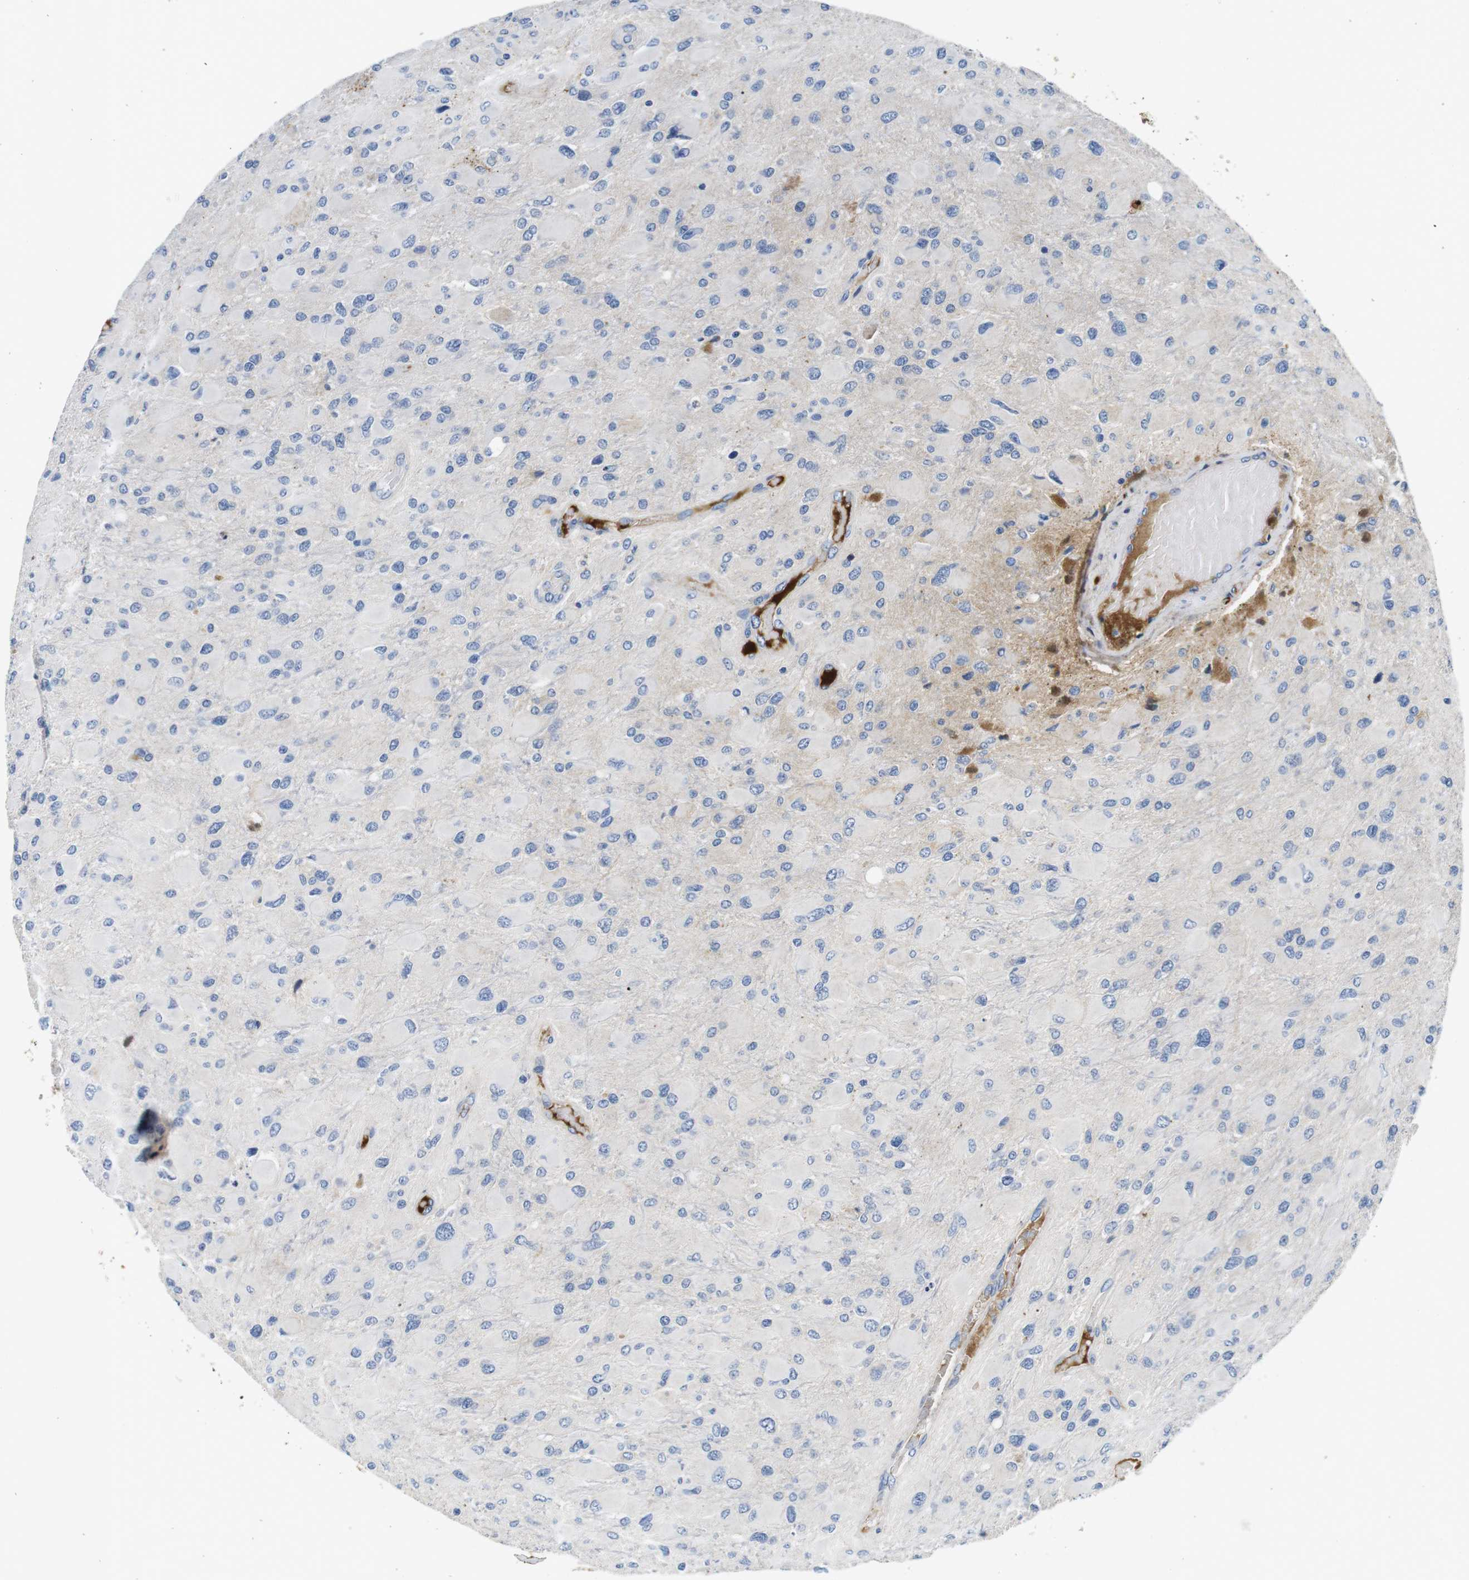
{"staining": {"intensity": "negative", "quantity": "none", "location": "none"}, "tissue": "glioma", "cell_type": "Tumor cells", "image_type": "cancer", "snomed": [{"axis": "morphology", "description": "Glioma, malignant, High grade"}, {"axis": "topography", "description": "Cerebral cortex"}], "caption": "Glioma was stained to show a protein in brown. There is no significant staining in tumor cells.", "gene": "IGKC", "patient": {"sex": "female", "age": 36}}